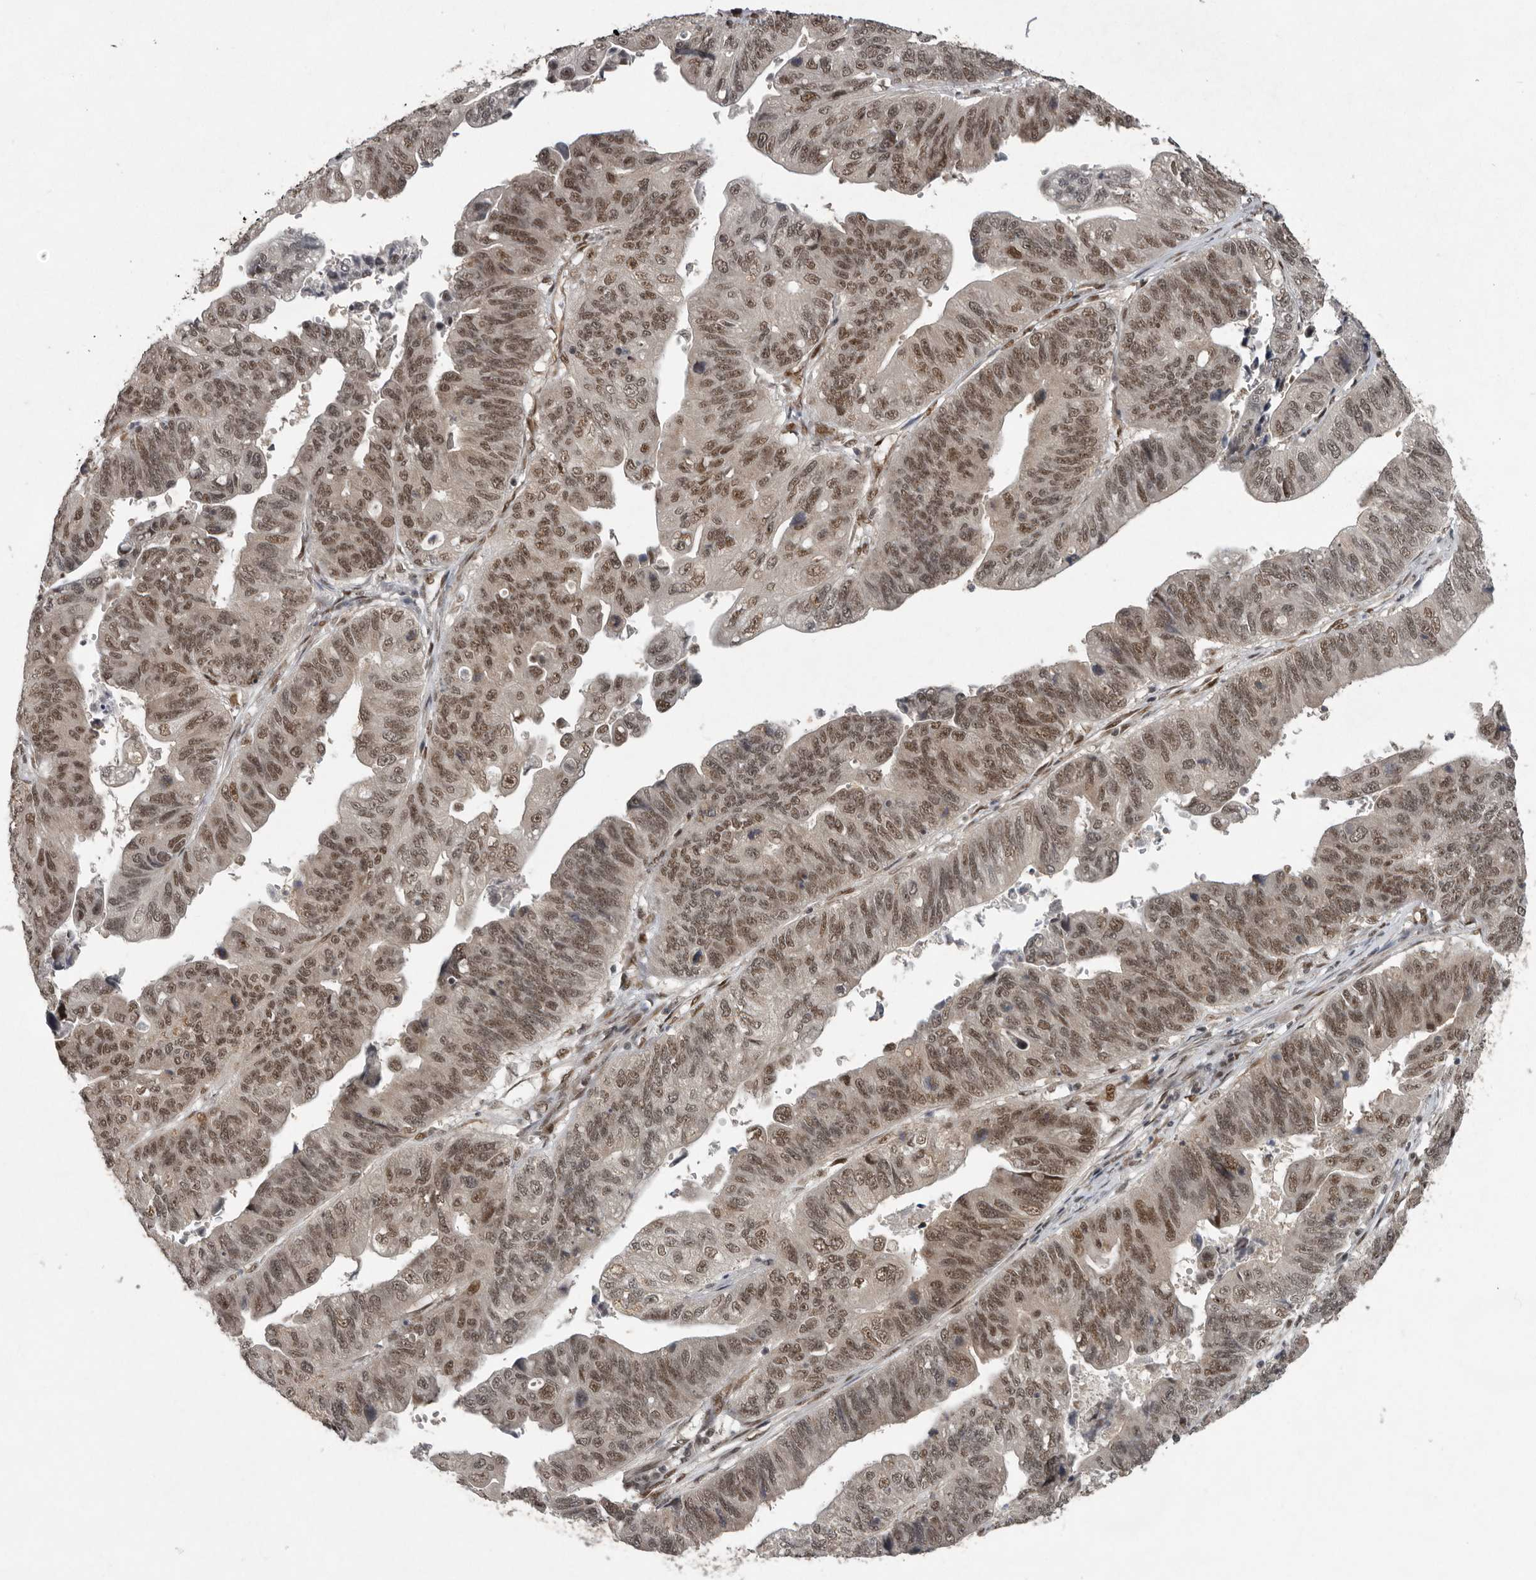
{"staining": {"intensity": "moderate", "quantity": ">75%", "location": "nuclear"}, "tissue": "stomach cancer", "cell_type": "Tumor cells", "image_type": "cancer", "snomed": [{"axis": "morphology", "description": "Adenocarcinoma, NOS"}, {"axis": "topography", "description": "Stomach"}], "caption": "Stomach cancer stained with a protein marker demonstrates moderate staining in tumor cells.", "gene": "CDC27", "patient": {"sex": "male", "age": 59}}